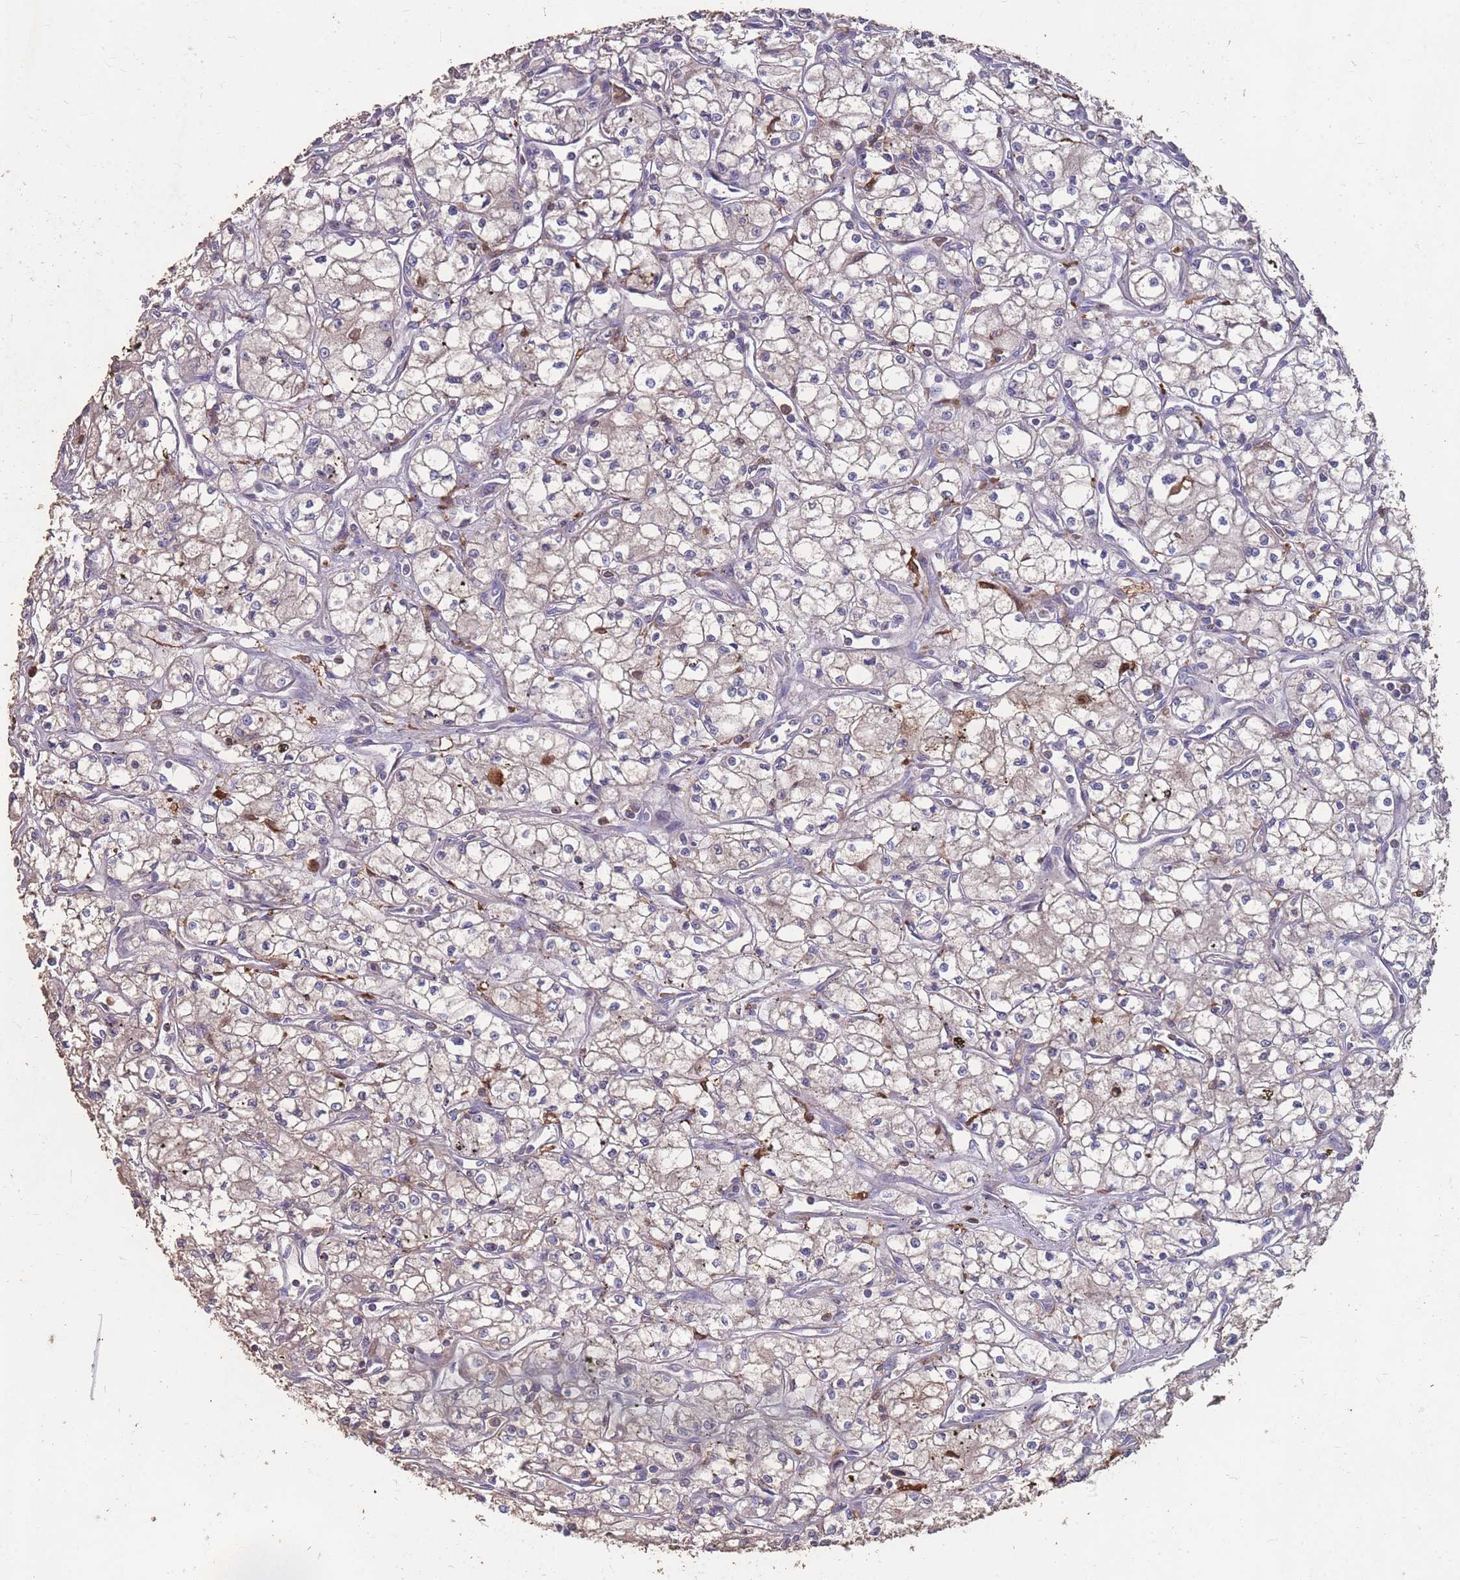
{"staining": {"intensity": "weak", "quantity": "<25%", "location": "cytoplasmic/membranous"}, "tissue": "renal cancer", "cell_type": "Tumor cells", "image_type": "cancer", "snomed": [{"axis": "morphology", "description": "Adenocarcinoma, NOS"}, {"axis": "topography", "description": "Kidney"}], "caption": "A high-resolution micrograph shows IHC staining of renal adenocarcinoma, which demonstrates no significant positivity in tumor cells.", "gene": "CD33", "patient": {"sex": "male", "age": 59}}